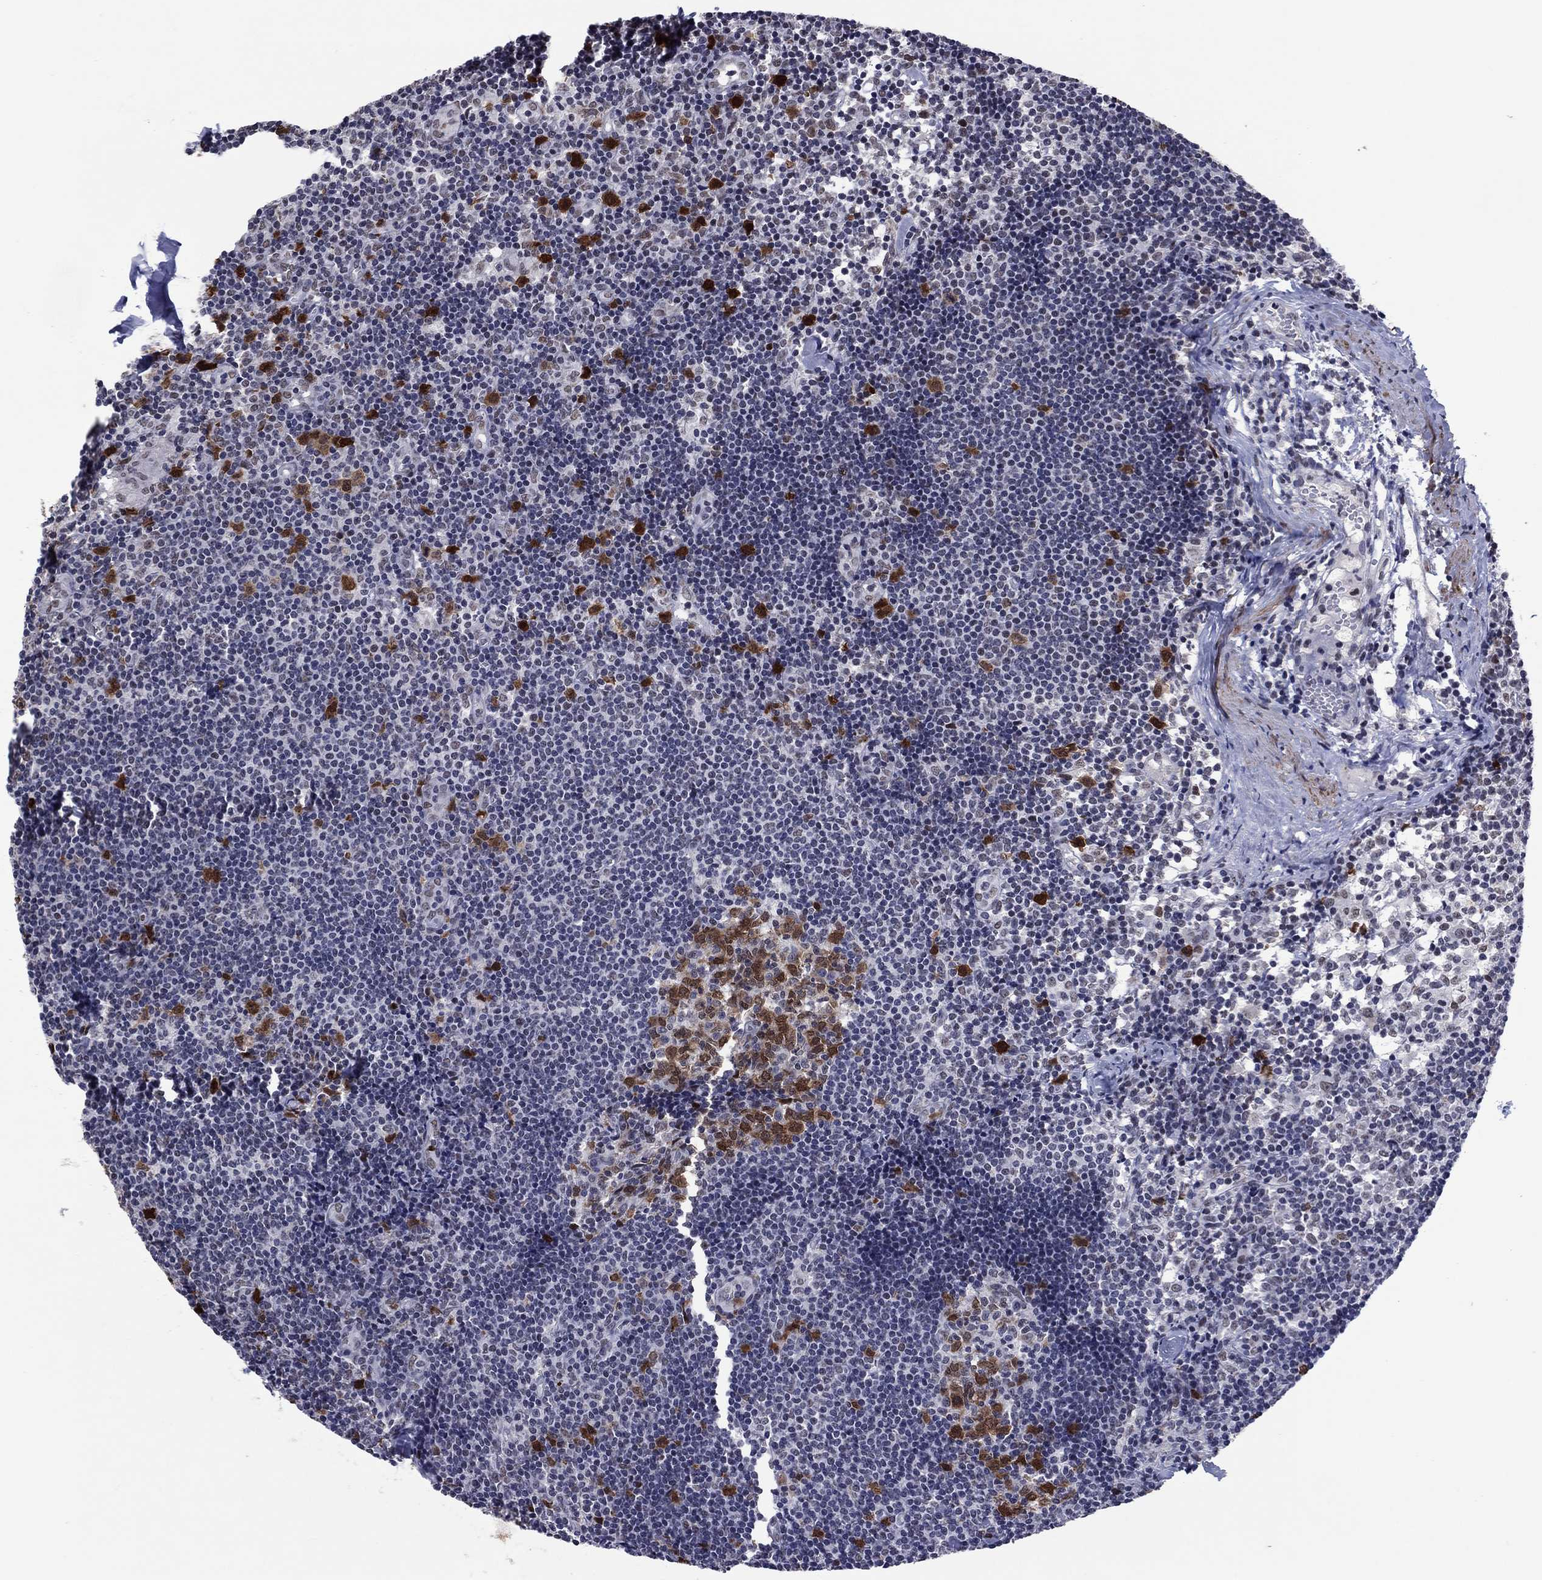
{"staining": {"intensity": "strong", "quantity": "25%-75%", "location": "cytoplasmic/membranous,nuclear"}, "tissue": "lymph node", "cell_type": "Germinal center cells", "image_type": "normal", "snomed": [{"axis": "morphology", "description": "Normal tissue, NOS"}, {"axis": "topography", "description": "Lymph node"}], "caption": "Immunohistochemistry (IHC) (DAB (3,3'-diaminobenzidine)) staining of unremarkable human lymph node displays strong cytoplasmic/membranous,nuclear protein staining in about 25%-75% of germinal center cells.", "gene": "TYMS", "patient": {"sex": "female", "age": 52}}